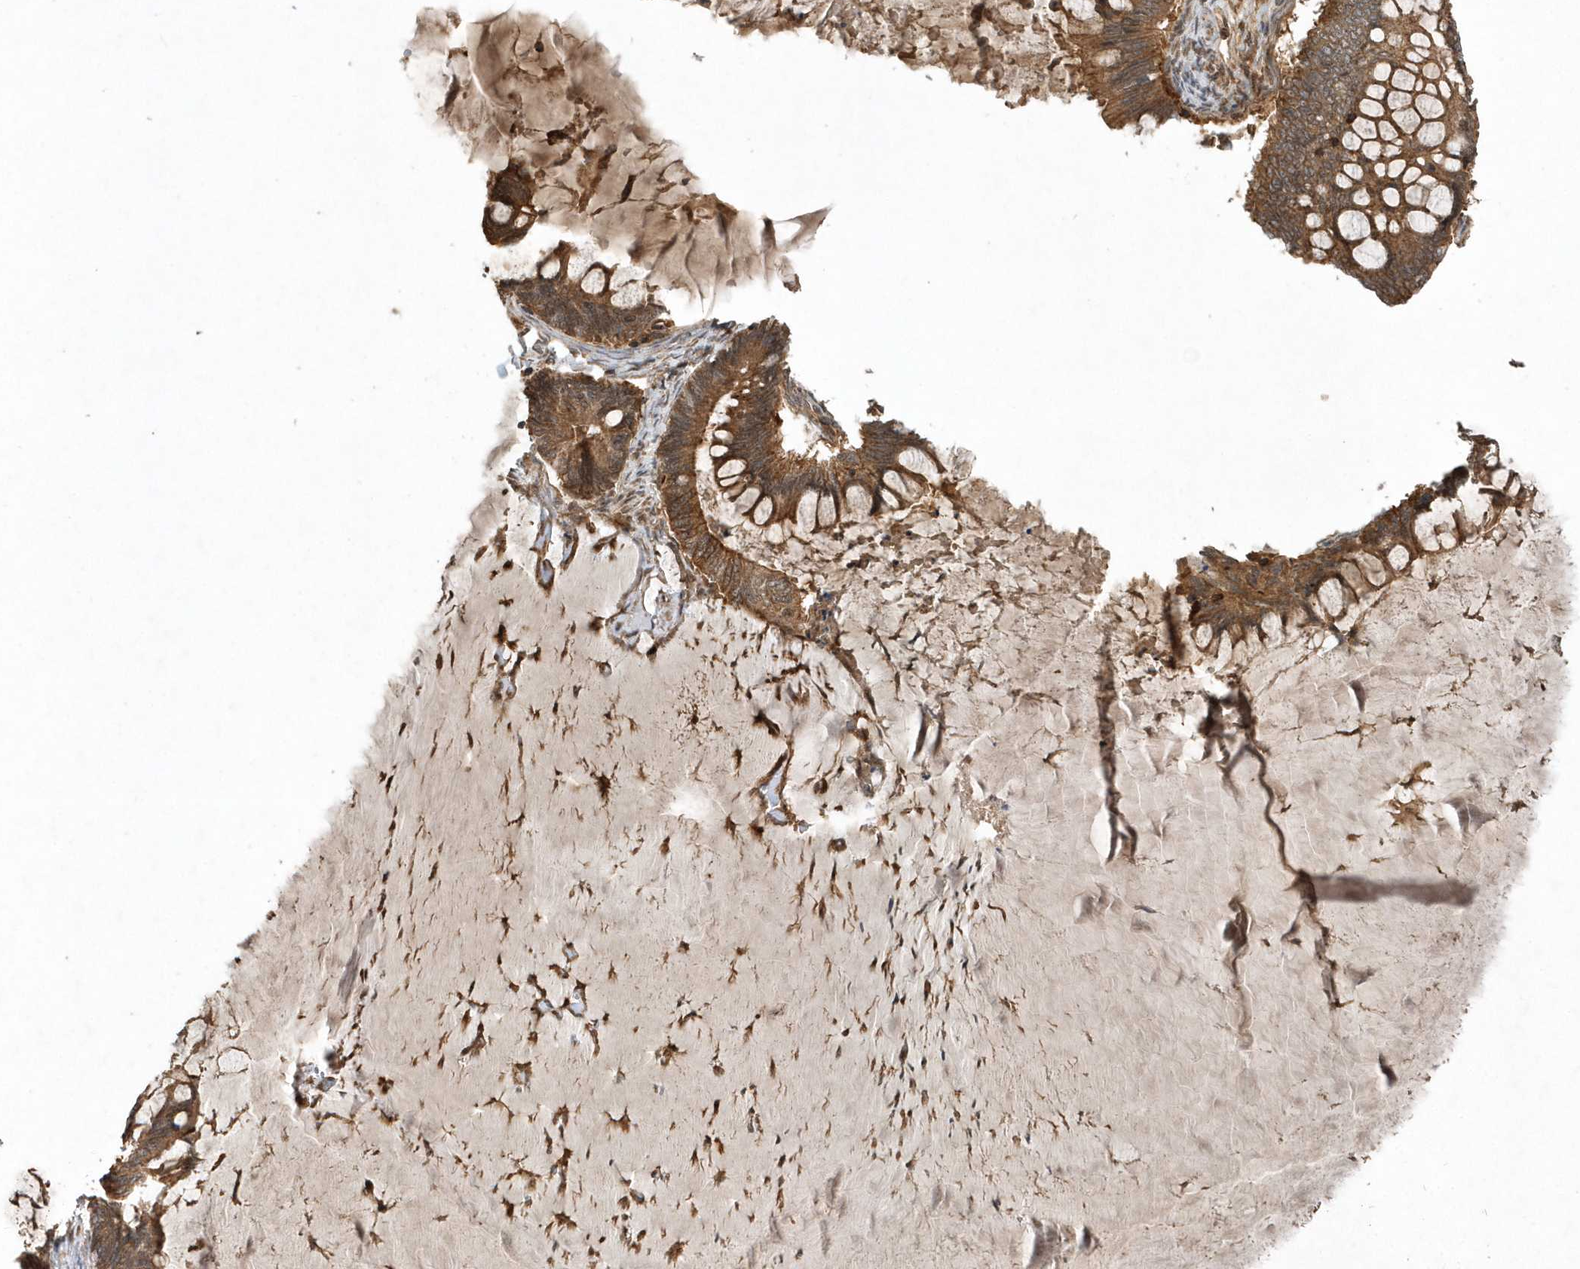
{"staining": {"intensity": "moderate", "quantity": ">75%", "location": "cytoplasmic/membranous"}, "tissue": "ovarian cancer", "cell_type": "Tumor cells", "image_type": "cancer", "snomed": [{"axis": "morphology", "description": "Cystadenocarcinoma, mucinous, NOS"}, {"axis": "topography", "description": "Ovary"}], "caption": "IHC micrograph of neoplastic tissue: human ovarian cancer (mucinous cystadenocarcinoma) stained using IHC exhibits medium levels of moderate protein expression localized specifically in the cytoplasmic/membranous of tumor cells, appearing as a cytoplasmic/membranous brown color.", "gene": "GFM2", "patient": {"sex": "female", "age": 61}}